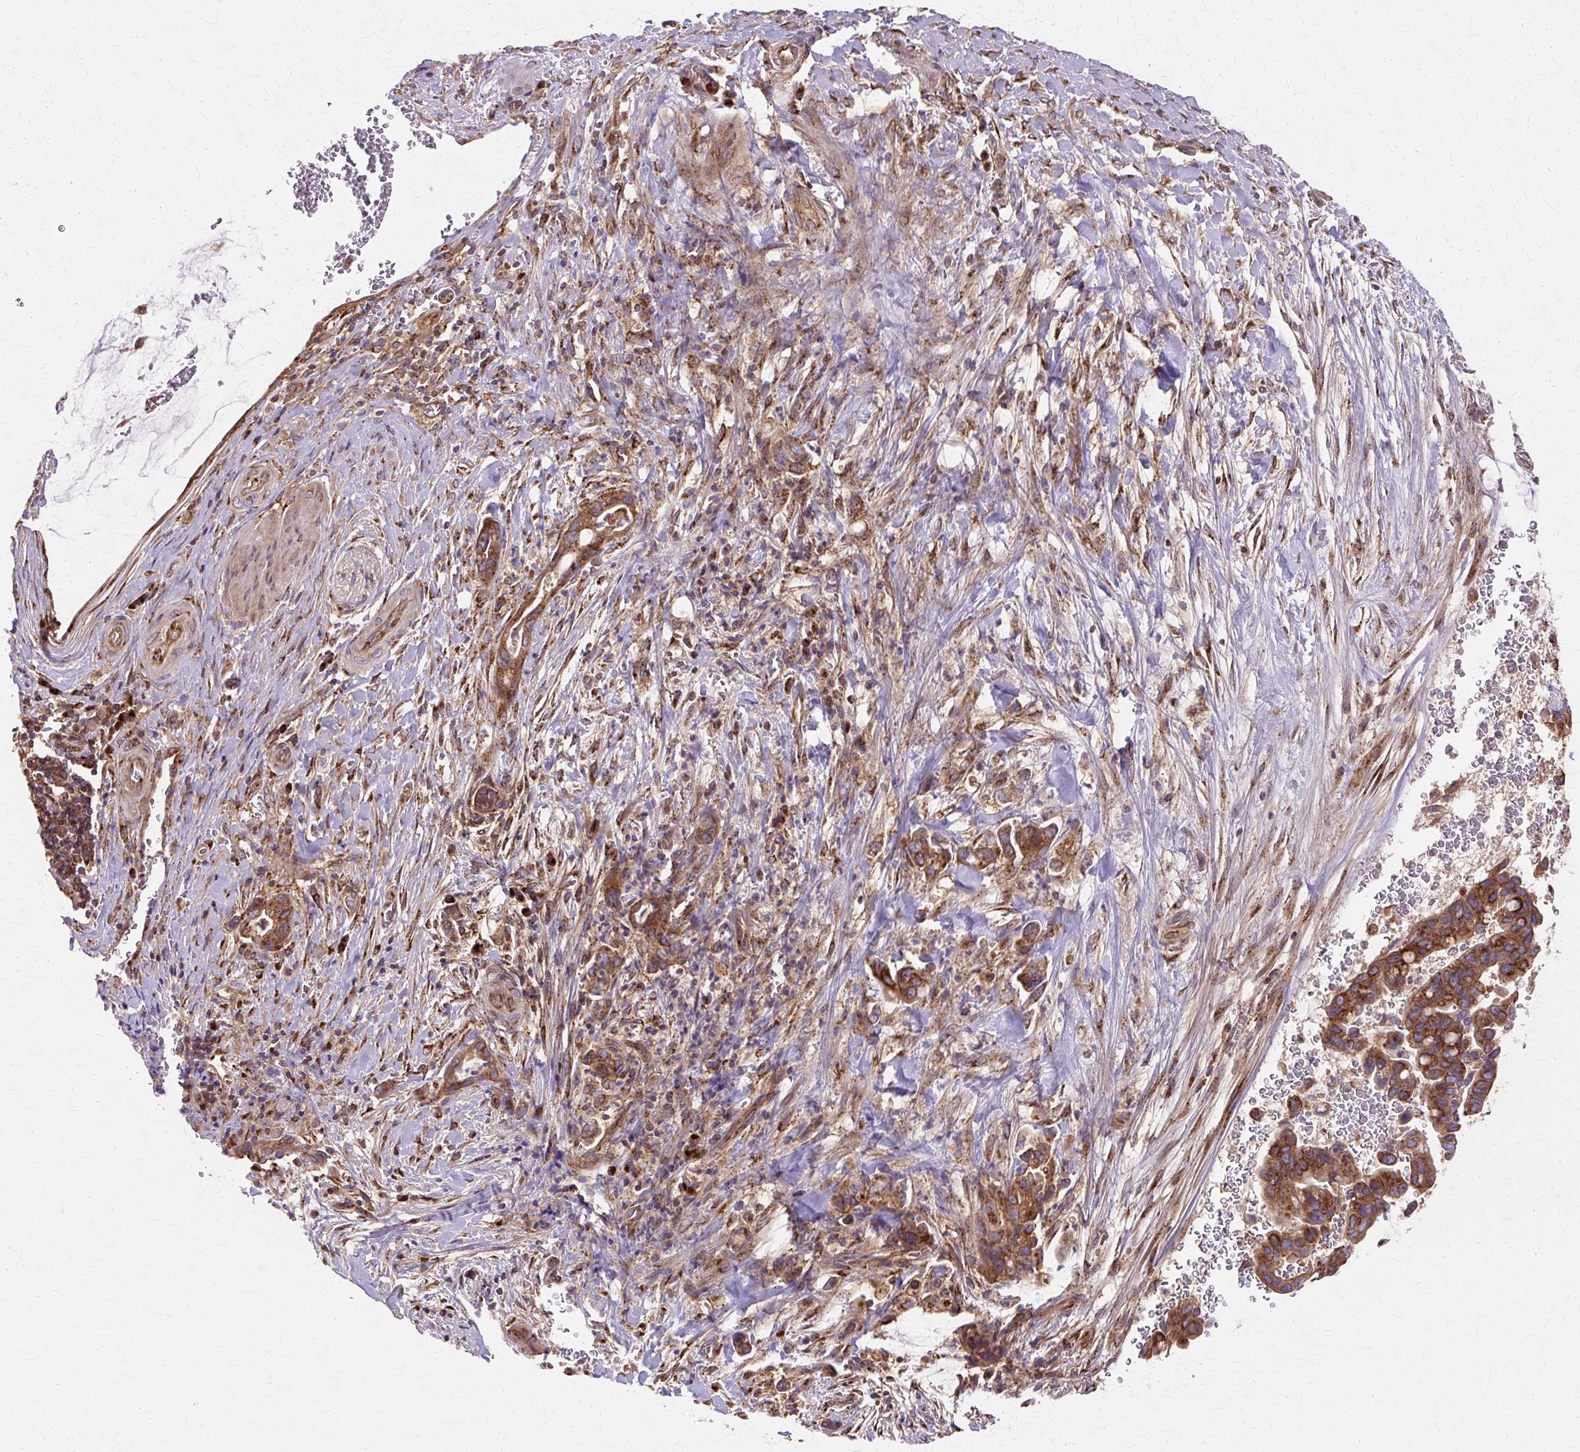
{"staining": {"intensity": "strong", "quantity": ">75%", "location": "cytoplasmic/membranous"}, "tissue": "pancreatic cancer", "cell_type": "Tumor cells", "image_type": "cancer", "snomed": [{"axis": "morphology", "description": "Adenocarcinoma, NOS"}, {"axis": "topography", "description": "Pancreas"}], "caption": "Strong cytoplasmic/membranous positivity for a protein is seen in about >75% of tumor cells of pancreatic adenocarcinoma using IHC.", "gene": "COPB1", "patient": {"sex": "male", "age": 75}}